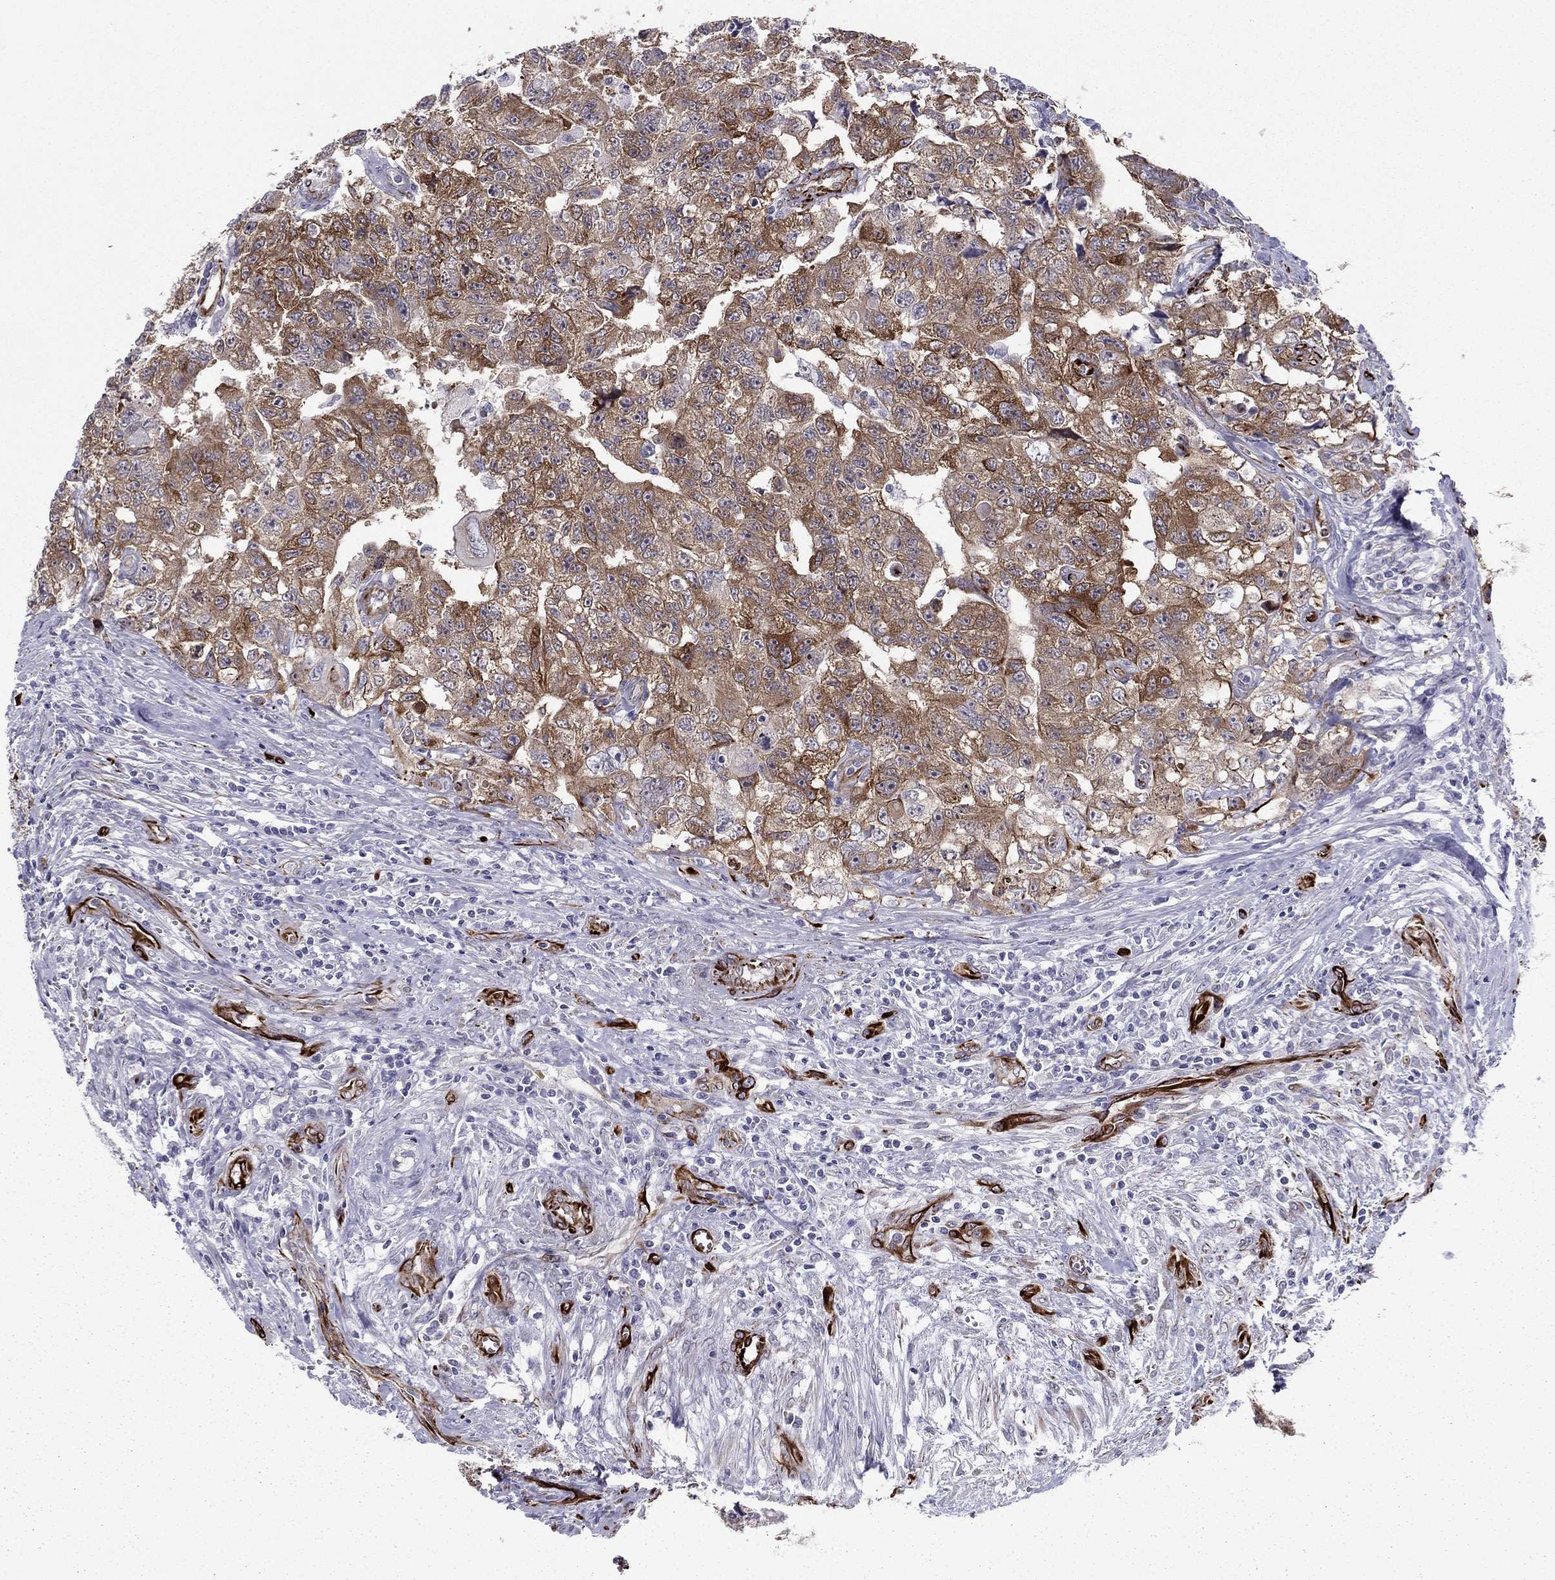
{"staining": {"intensity": "moderate", "quantity": "25%-75%", "location": "cytoplasmic/membranous"}, "tissue": "testis cancer", "cell_type": "Tumor cells", "image_type": "cancer", "snomed": [{"axis": "morphology", "description": "Carcinoma, Embryonal, NOS"}, {"axis": "topography", "description": "Testis"}], "caption": "Immunohistochemical staining of testis embryonal carcinoma demonstrates medium levels of moderate cytoplasmic/membranous protein staining in approximately 25%-75% of tumor cells.", "gene": "ANKS4B", "patient": {"sex": "male", "age": 24}}